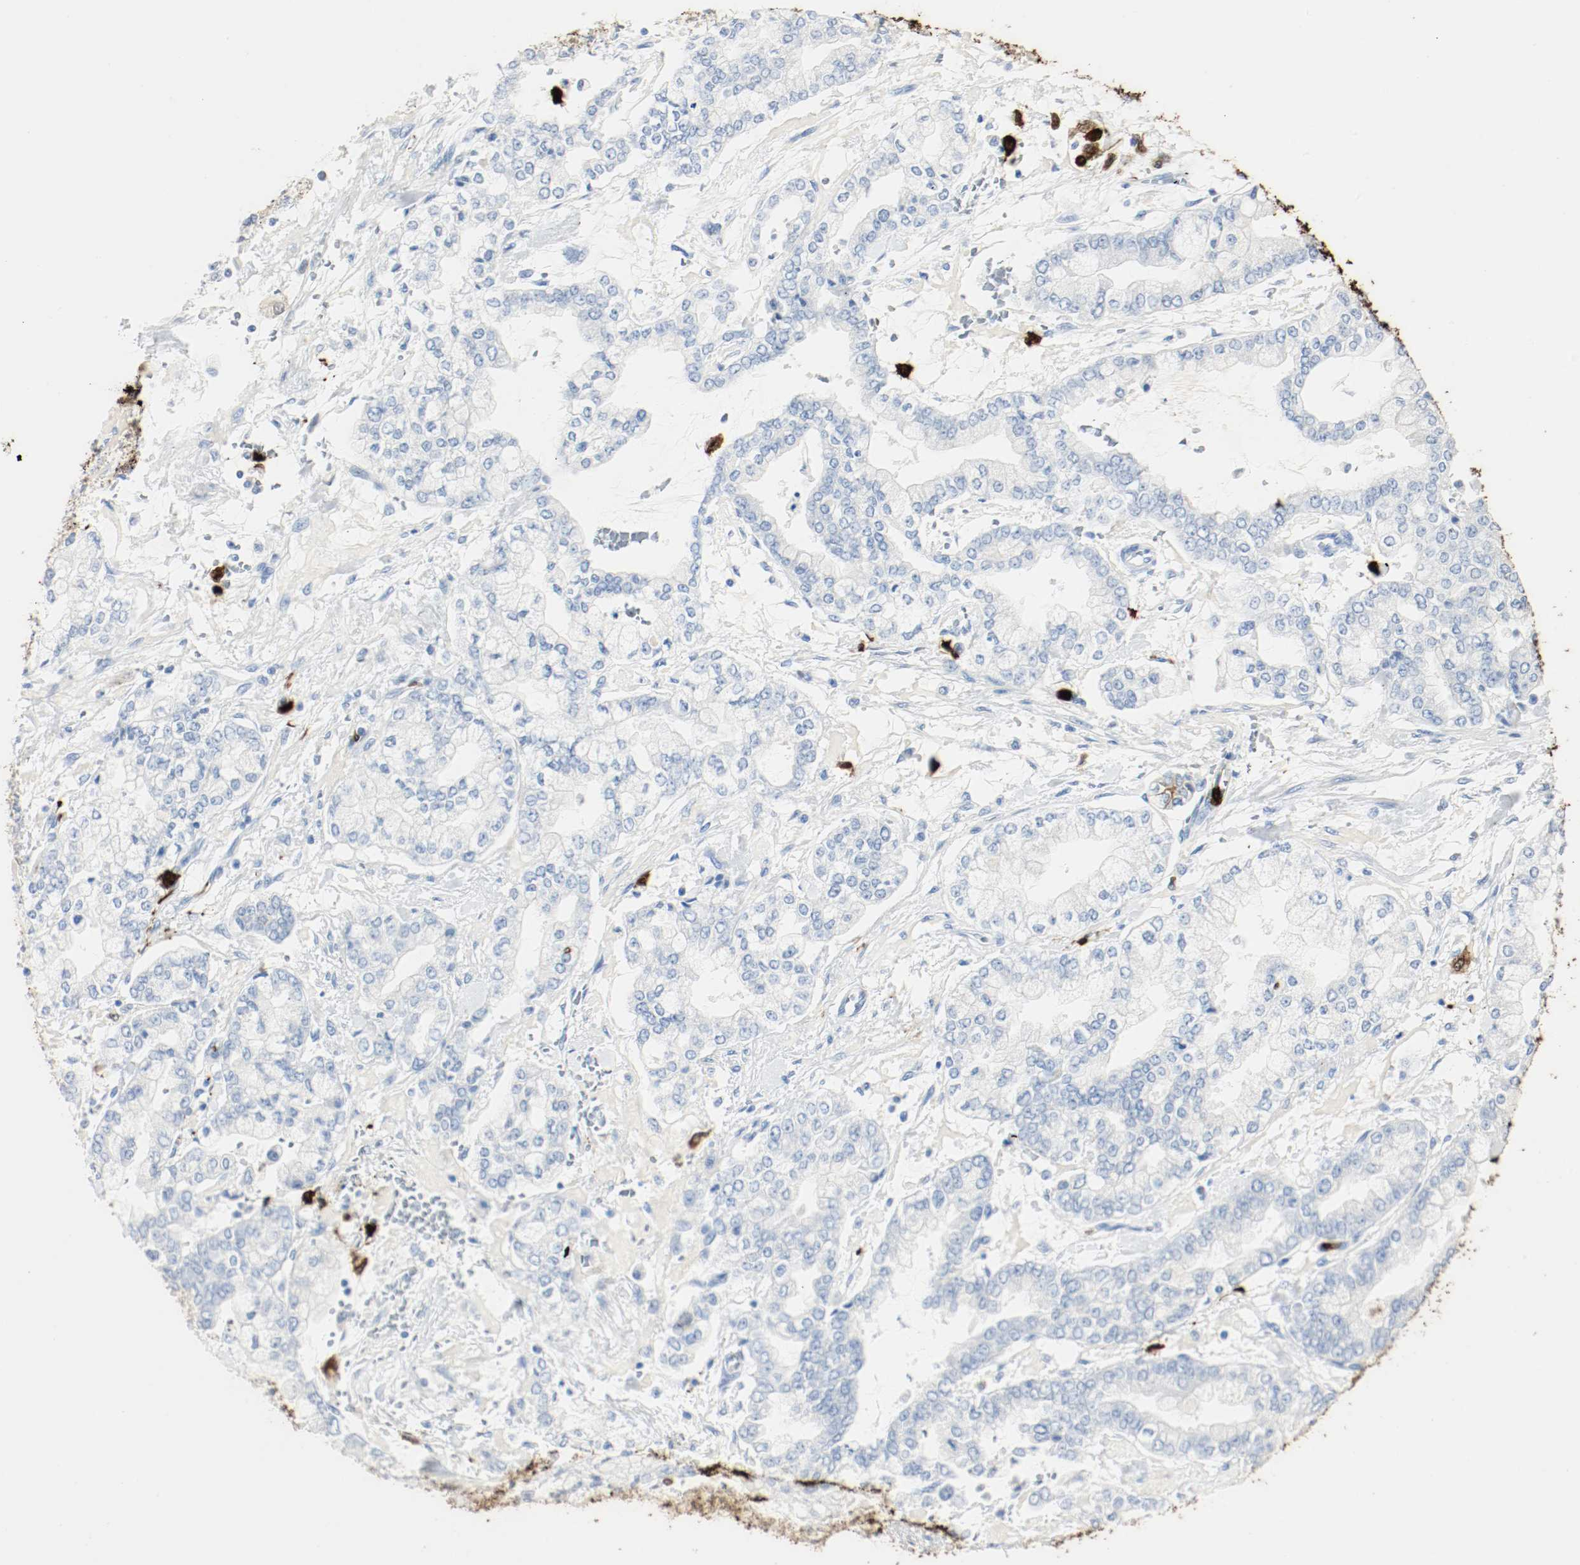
{"staining": {"intensity": "negative", "quantity": "none", "location": "none"}, "tissue": "stomach cancer", "cell_type": "Tumor cells", "image_type": "cancer", "snomed": [{"axis": "morphology", "description": "Normal tissue, NOS"}, {"axis": "morphology", "description": "Adenocarcinoma, NOS"}, {"axis": "topography", "description": "Stomach, upper"}, {"axis": "topography", "description": "Stomach"}], "caption": "Immunohistochemistry (IHC) of stomach cancer (adenocarcinoma) reveals no staining in tumor cells.", "gene": "S100A9", "patient": {"sex": "male", "age": 76}}